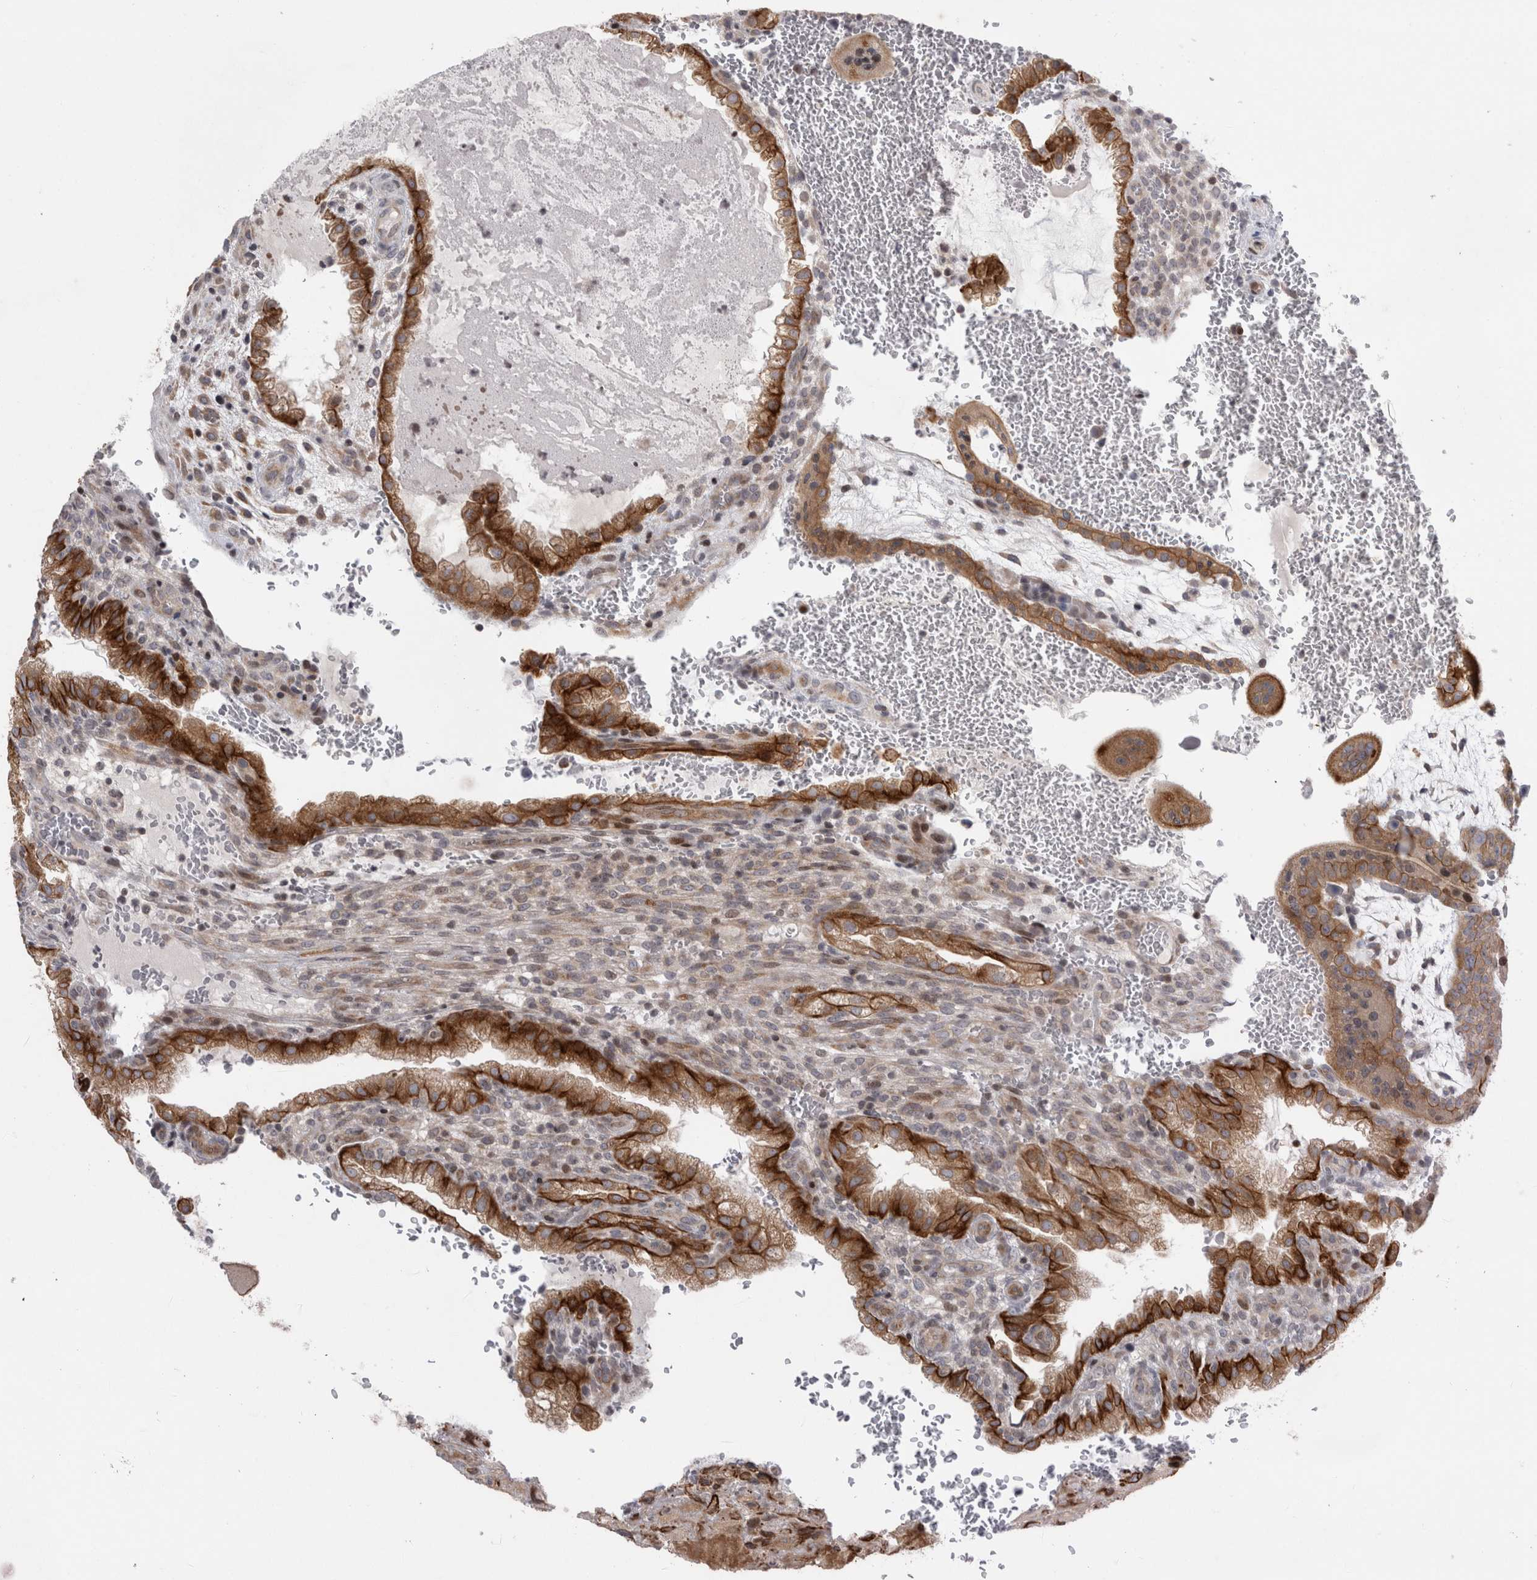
{"staining": {"intensity": "strong", "quantity": ">75%", "location": "cytoplasmic/membranous"}, "tissue": "placenta", "cell_type": "Decidual cells", "image_type": "normal", "snomed": [{"axis": "morphology", "description": "Normal tissue, NOS"}, {"axis": "topography", "description": "Placenta"}], "caption": "Placenta stained for a protein (brown) reveals strong cytoplasmic/membranous positive staining in about >75% of decidual cells.", "gene": "UTP25", "patient": {"sex": "female", "age": 35}}